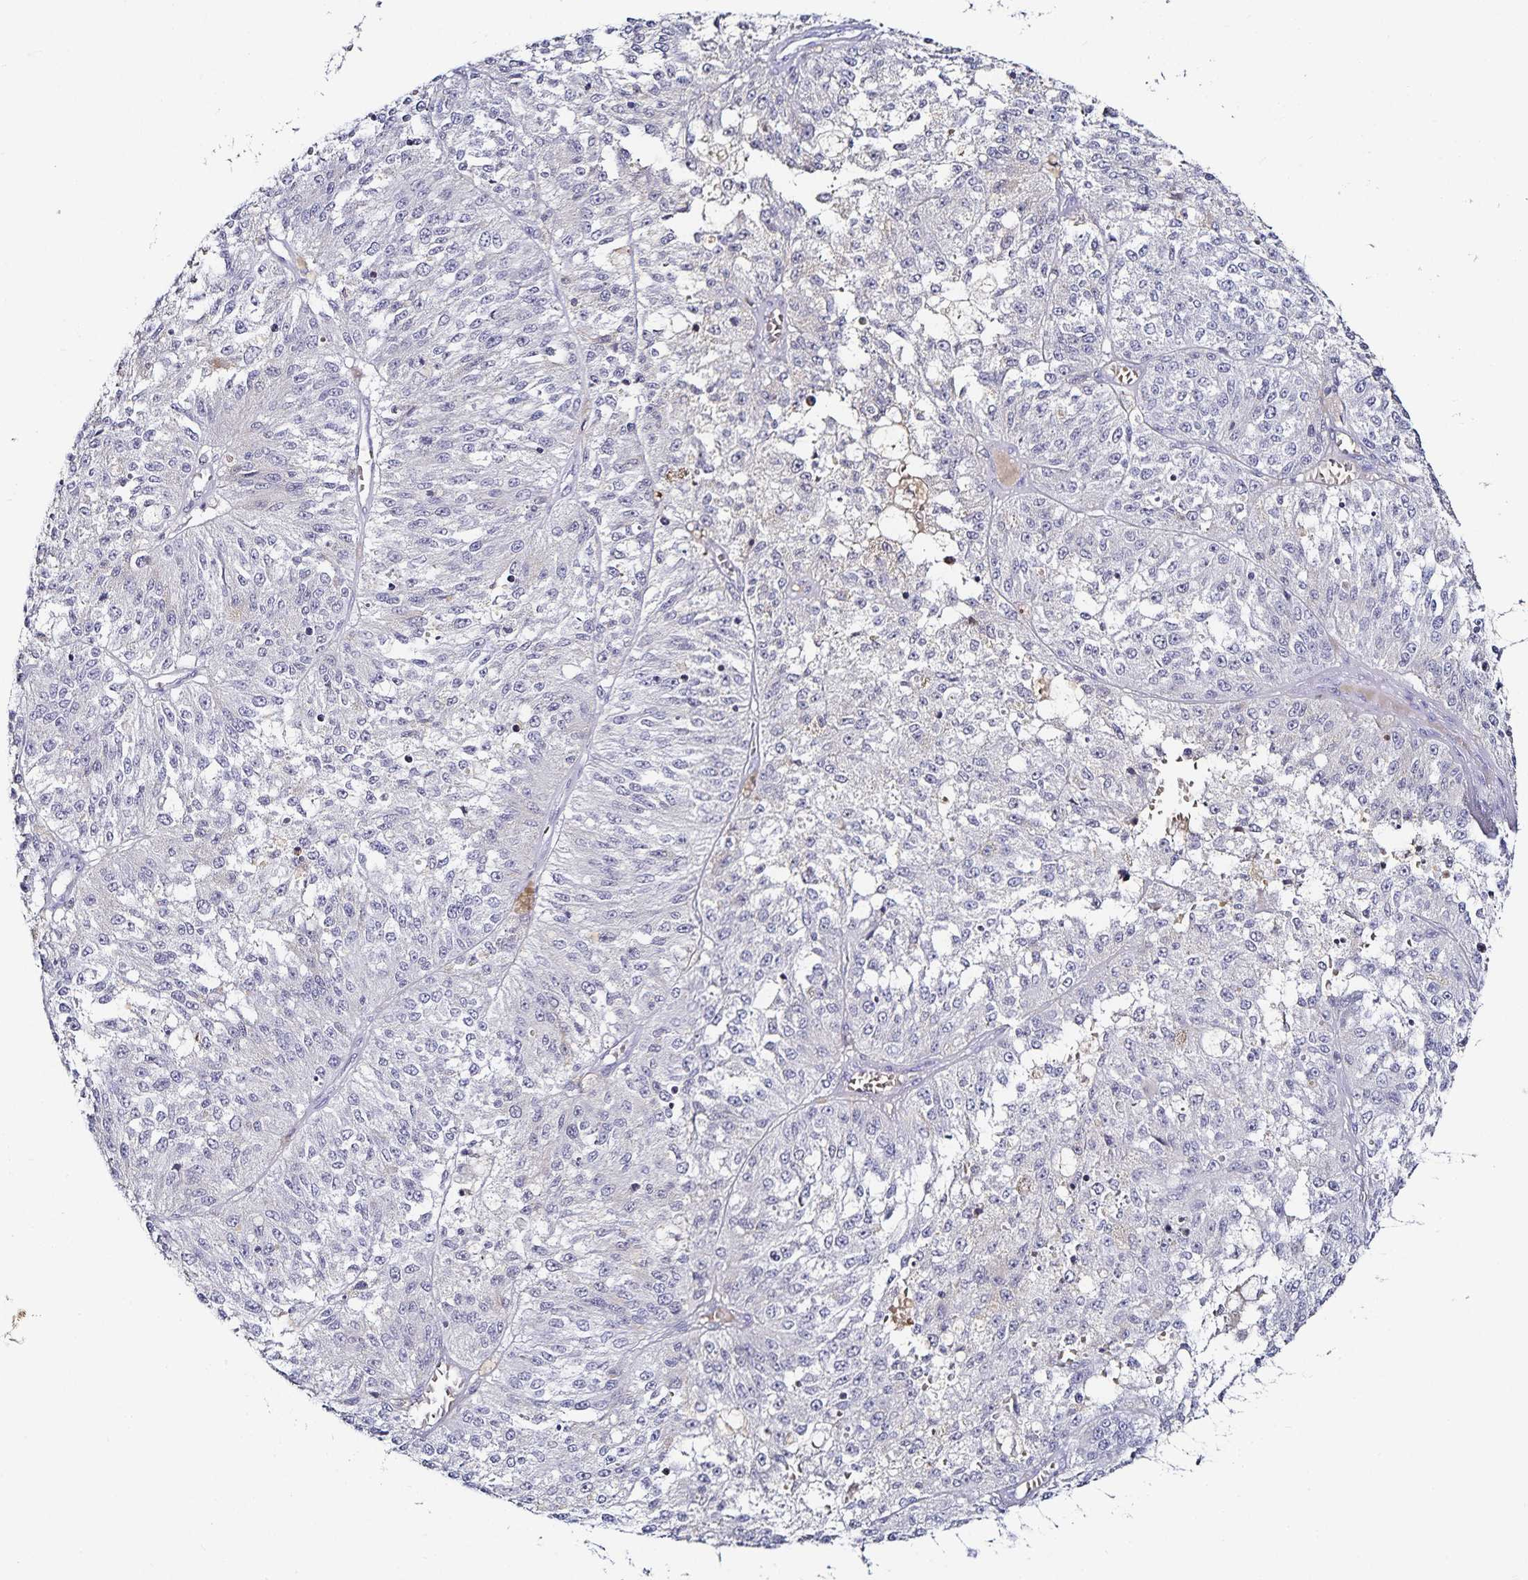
{"staining": {"intensity": "negative", "quantity": "none", "location": "none"}, "tissue": "melanoma", "cell_type": "Tumor cells", "image_type": "cancer", "snomed": [{"axis": "morphology", "description": "Malignant melanoma, Metastatic site"}, {"axis": "topography", "description": "Lymph node"}], "caption": "The IHC histopathology image has no significant staining in tumor cells of malignant melanoma (metastatic site) tissue.", "gene": "TTR", "patient": {"sex": "female", "age": 64}}